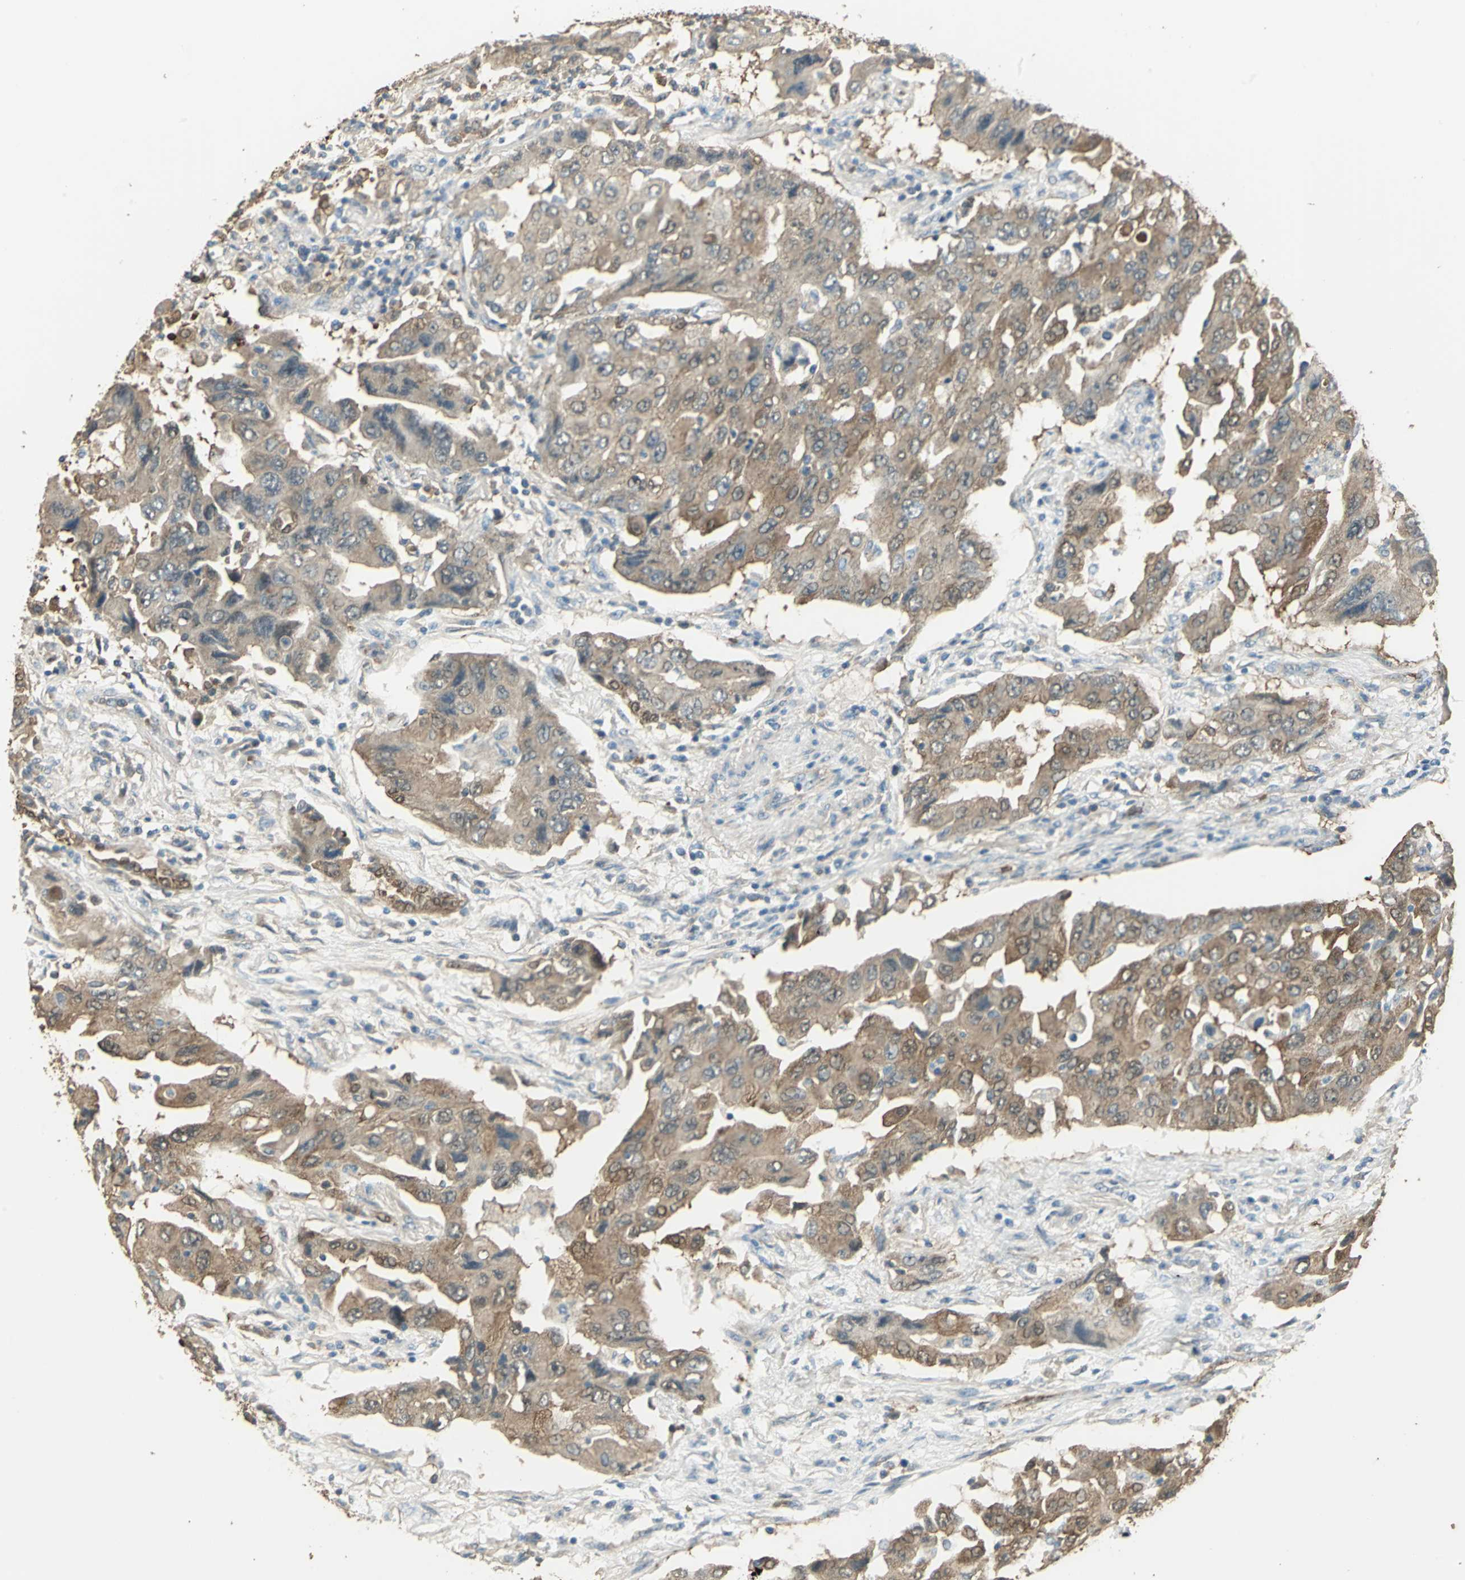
{"staining": {"intensity": "weak", "quantity": ">75%", "location": "cytoplasmic/membranous"}, "tissue": "lung cancer", "cell_type": "Tumor cells", "image_type": "cancer", "snomed": [{"axis": "morphology", "description": "Adenocarcinoma, NOS"}, {"axis": "topography", "description": "Lung"}], "caption": "The micrograph reveals a brown stain indicating the presence of a protein in the cytoplasmic/membranous of tumor cells in lung cancer (adenocarcinoma).", "gene": "DDAH1", "patient": {"sex": "female", "age": 65}}